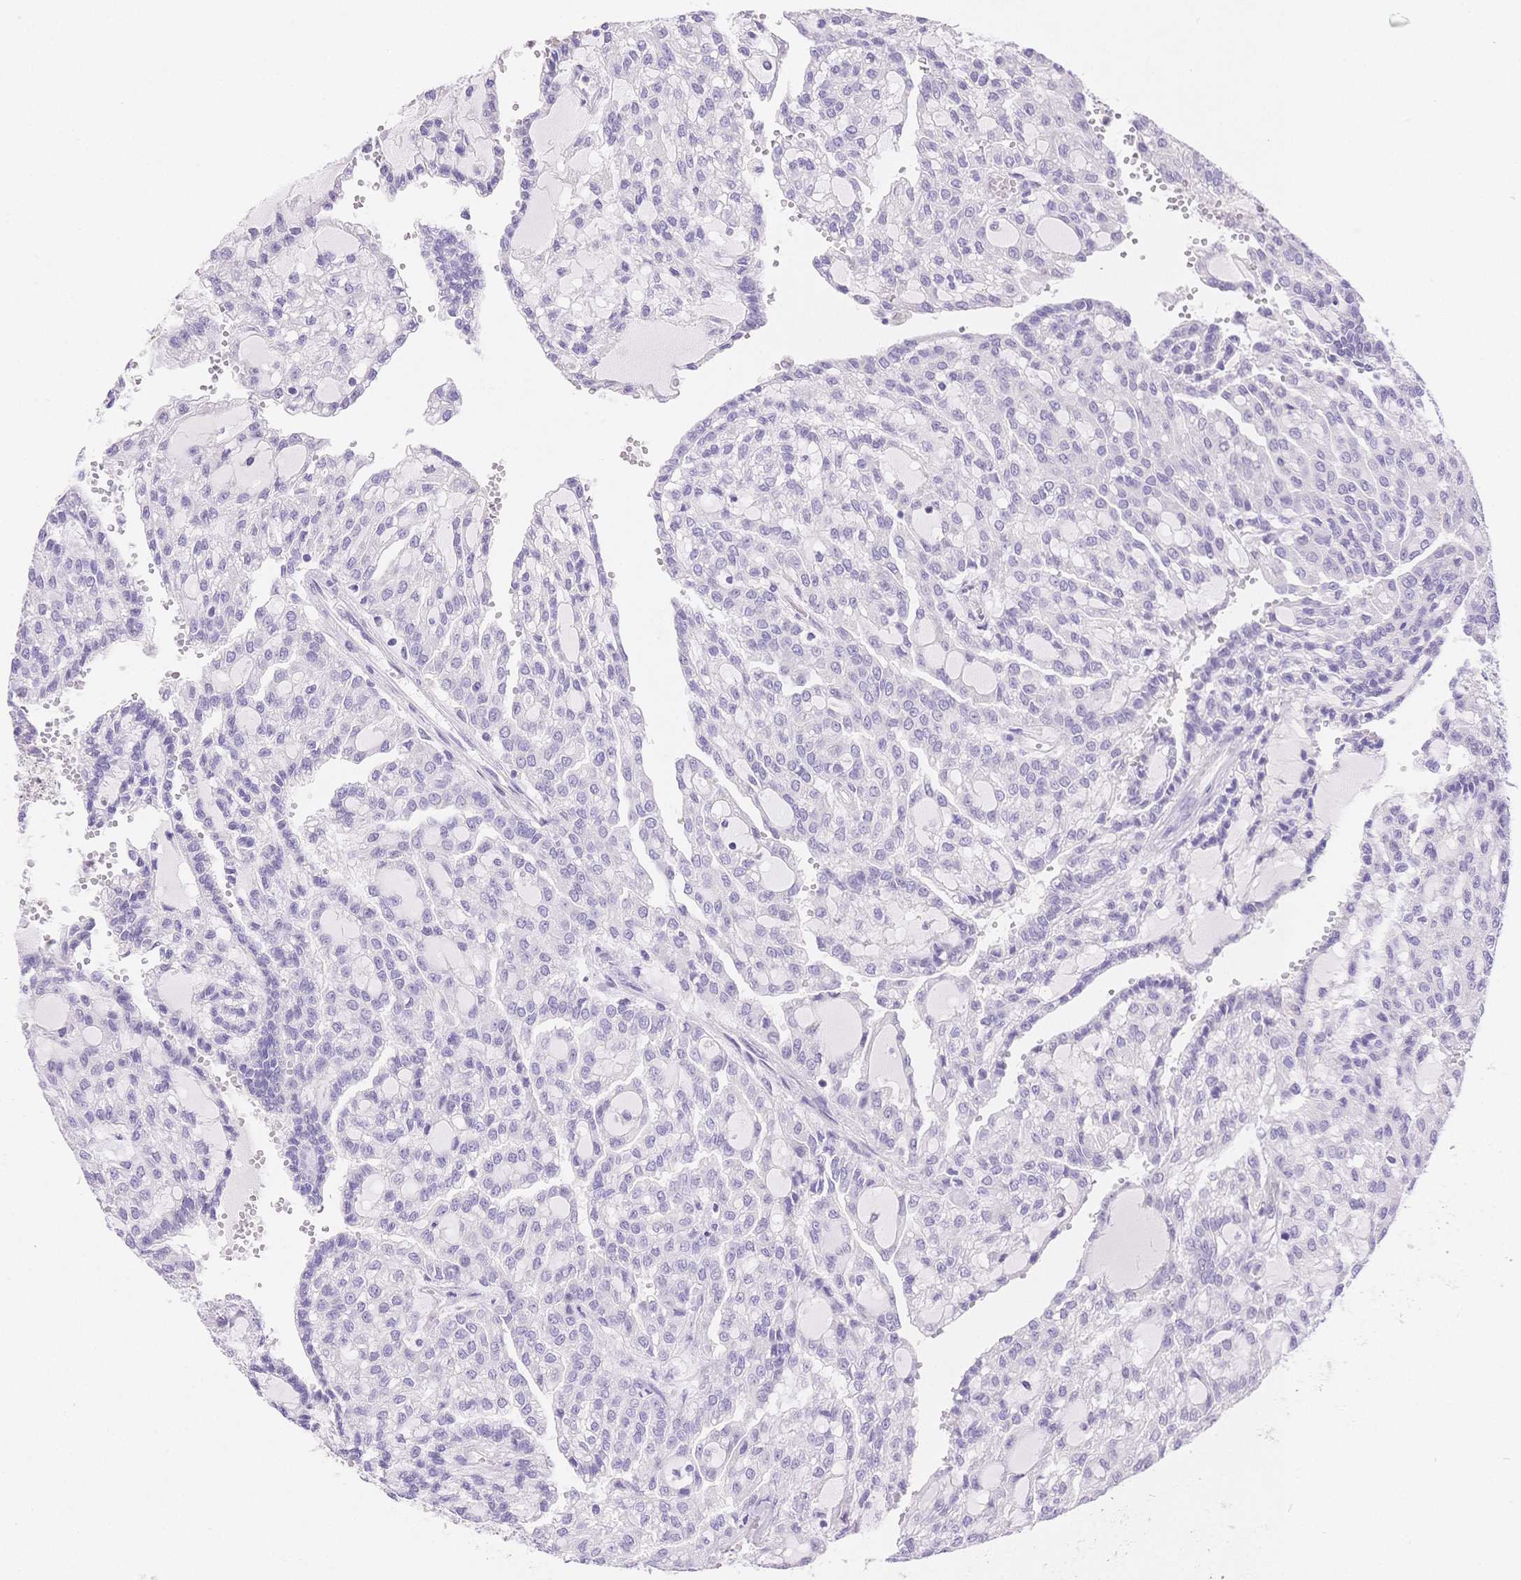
{"staining": {"intensity": "negative", "quantity": "none", "location": "none"}, "tissue": "renal cancer", "cell_type": "Tumor cells", "image_type": "cancer", "snomed": [{"axis": "morphology", "description": "Adenocarcinoma, NOS"}, {"axis": "topography", "description": "Kidney"}], "caption": "Tumor cells are negative for protein expression in human renal cancer (adenocarcinoma).", "gene": "MYOM1", "patient": {"sex": "male", "age": 63}}